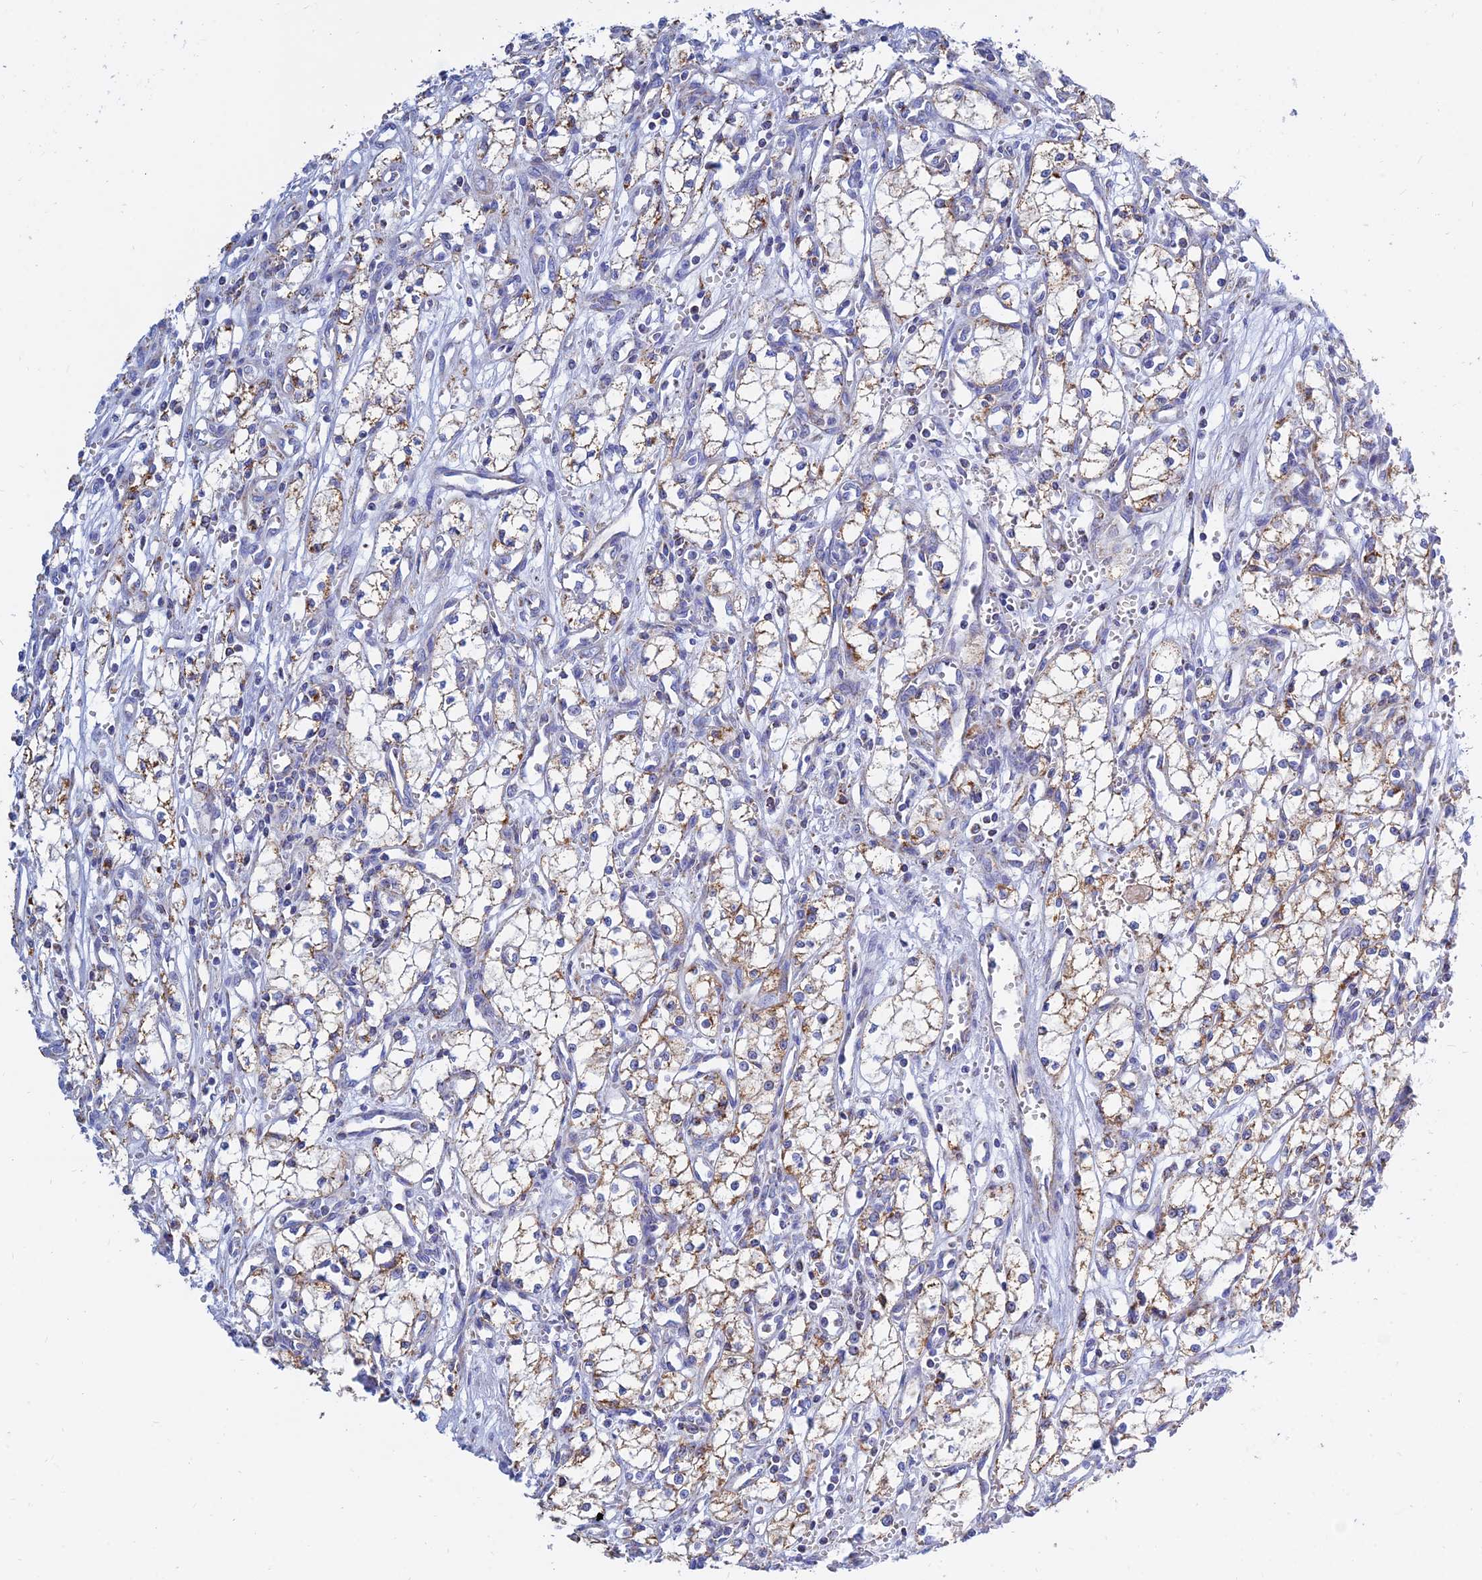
{"staining": {"intensity": "moderate", "quantity": ">75%", "location": "cytoplasmic/membranous"}, "tissue": "renal cancer", "cell_type": "Tumor cells", "image_type": "cancer", "snomed": [{"axis": "morphology", "description": "Adenocarcinoma, NOS"}, {"axis": "topography", "description": "Kidney"}], "caption": "Tumor cells reveal medium levels of moderate cytoplasmic/membranous staining in approximately >75% of cells in human renal cancer (adenocarcinoma).", "gene": "MGST1", "patient": {"sex": "male", "age": 59}}